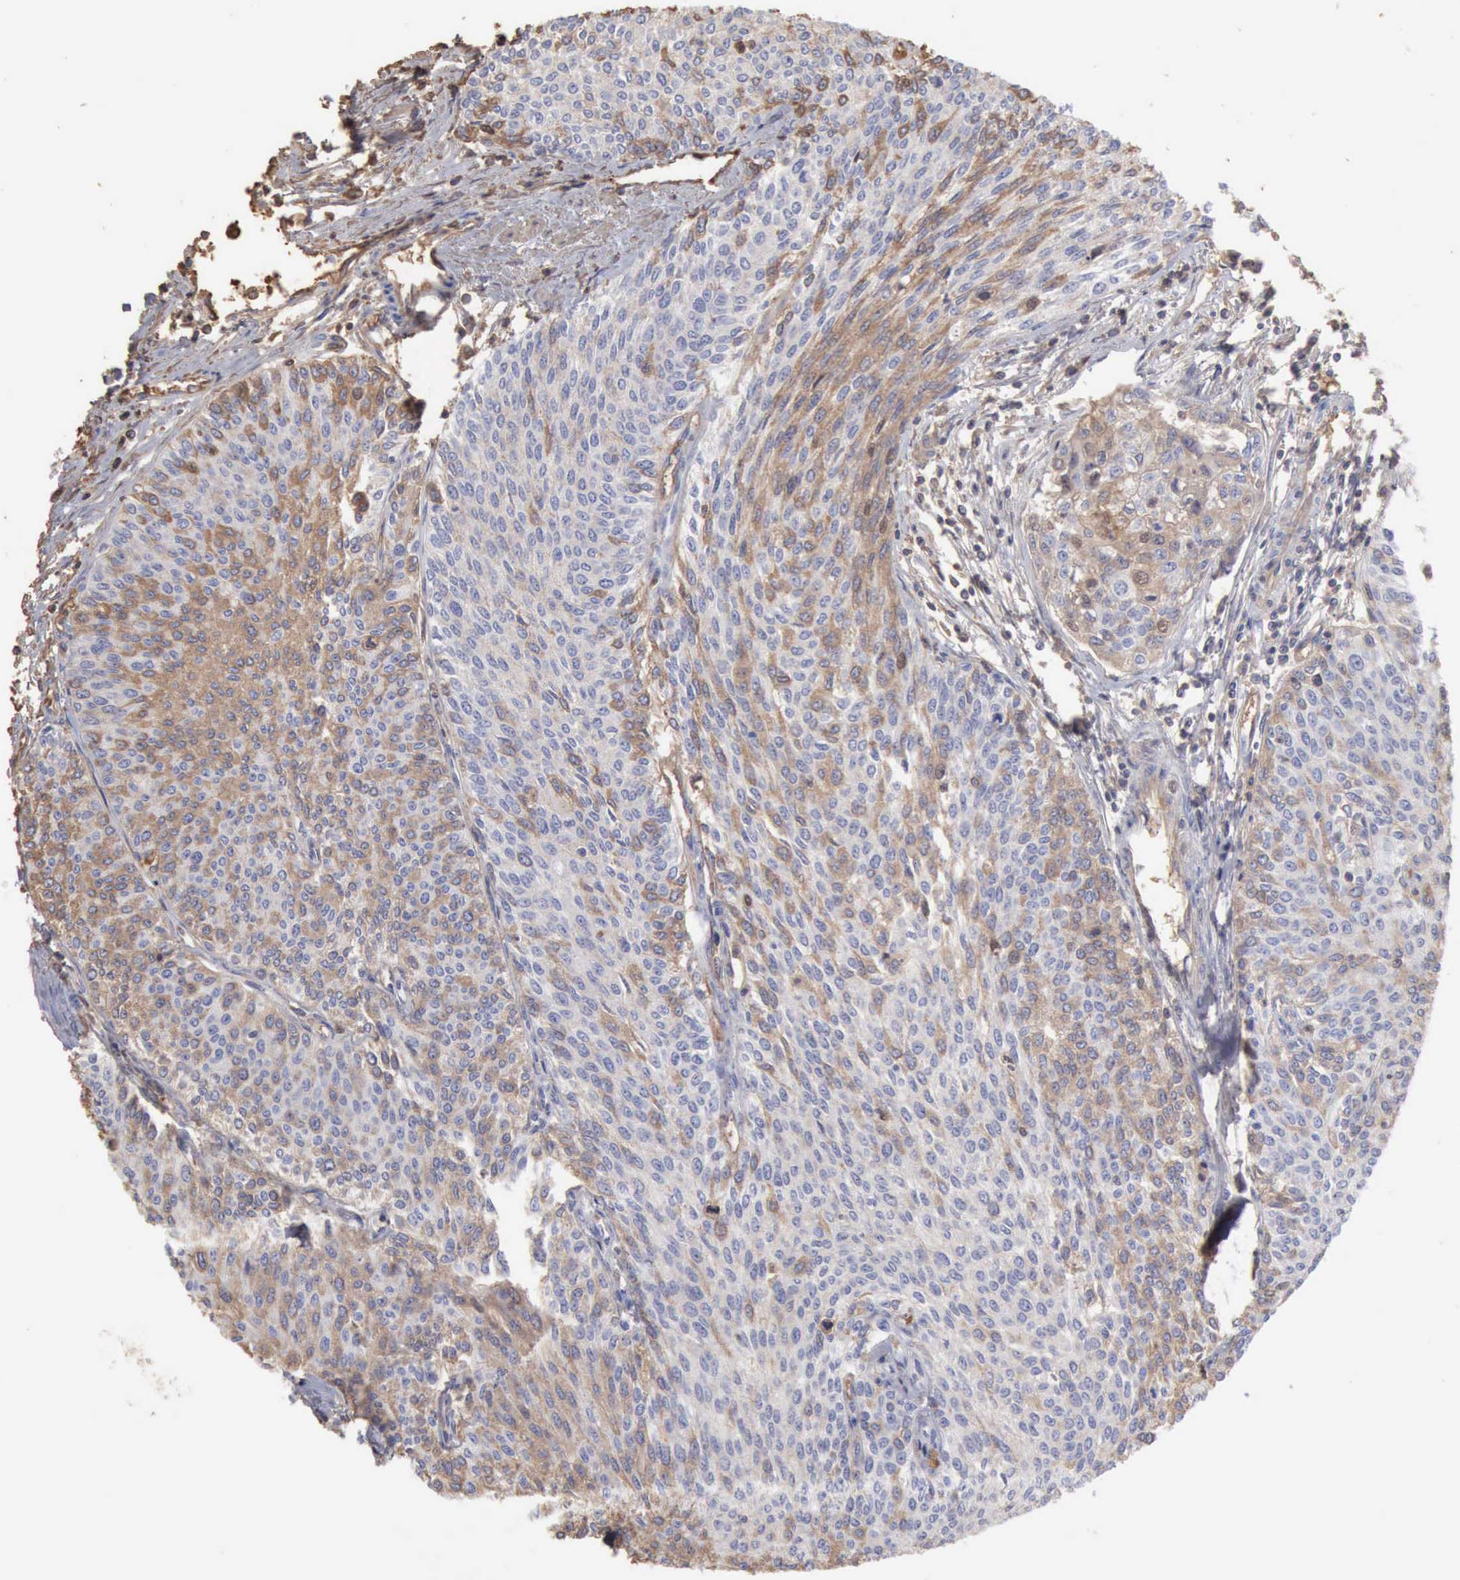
{"staining": {"intensity": "weak", "quantity": "25%-75%", "location": "cytoplasmic/membranous"}, "tissue": "urothelial cancer", "cell_type": "Tumor cells", "image_type": "cancer", "snomed": [{"axis": "morphology", "description": "Urothelial carcinoma, Low grade"}, {"axis": "topography", "description": "Urinary bladder"}], "caption": "Brown immunohistochemical staining in urothelial cancer reveals weak cytoplasmic/membranous expression in about 25%-75% of tumor cells.", "gene": "SERPINA1", "patient": {"sex": "female", "age": 73}}